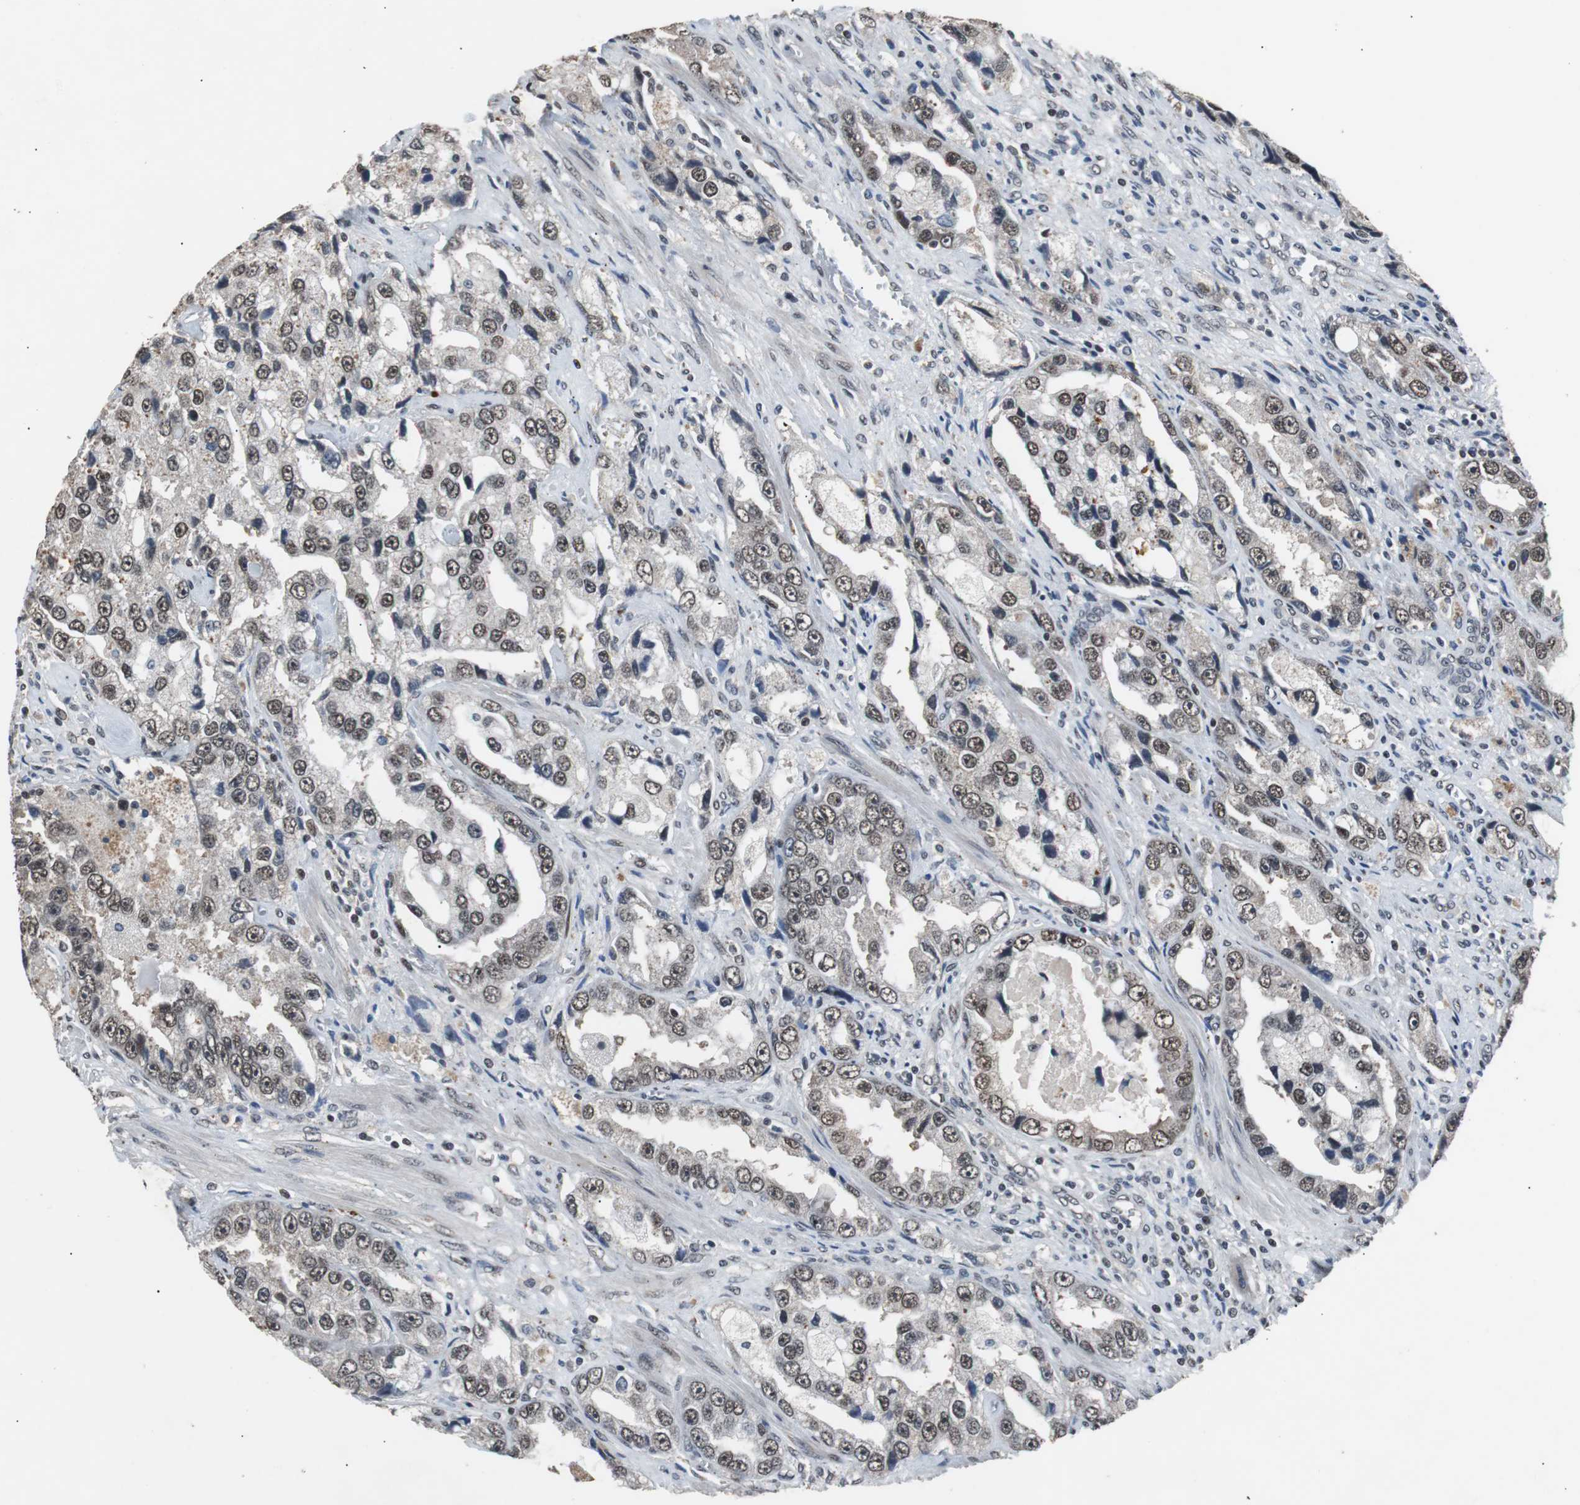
{"staining": {"intensity": "moderate", "quantity": "25%-75%", "location": "nuclear"}, "tissue": "prostate cancer", "cell_type": "Tumor cells", "image_type": "cancer", "snomed": [{"axis": "morphology", "description": "Adenocarcinoma, High grade"}, {"axis": "topography", "description": "Prostate"}], "caption": "Prostate adenocarcinoma (high-grade) stained with a brown dye demonstrates moderate nuclear positive expression in approximately 25%-75% of tumor cells.", "gene": "USP28", "patient": {"sex": "male", "age": 63}}